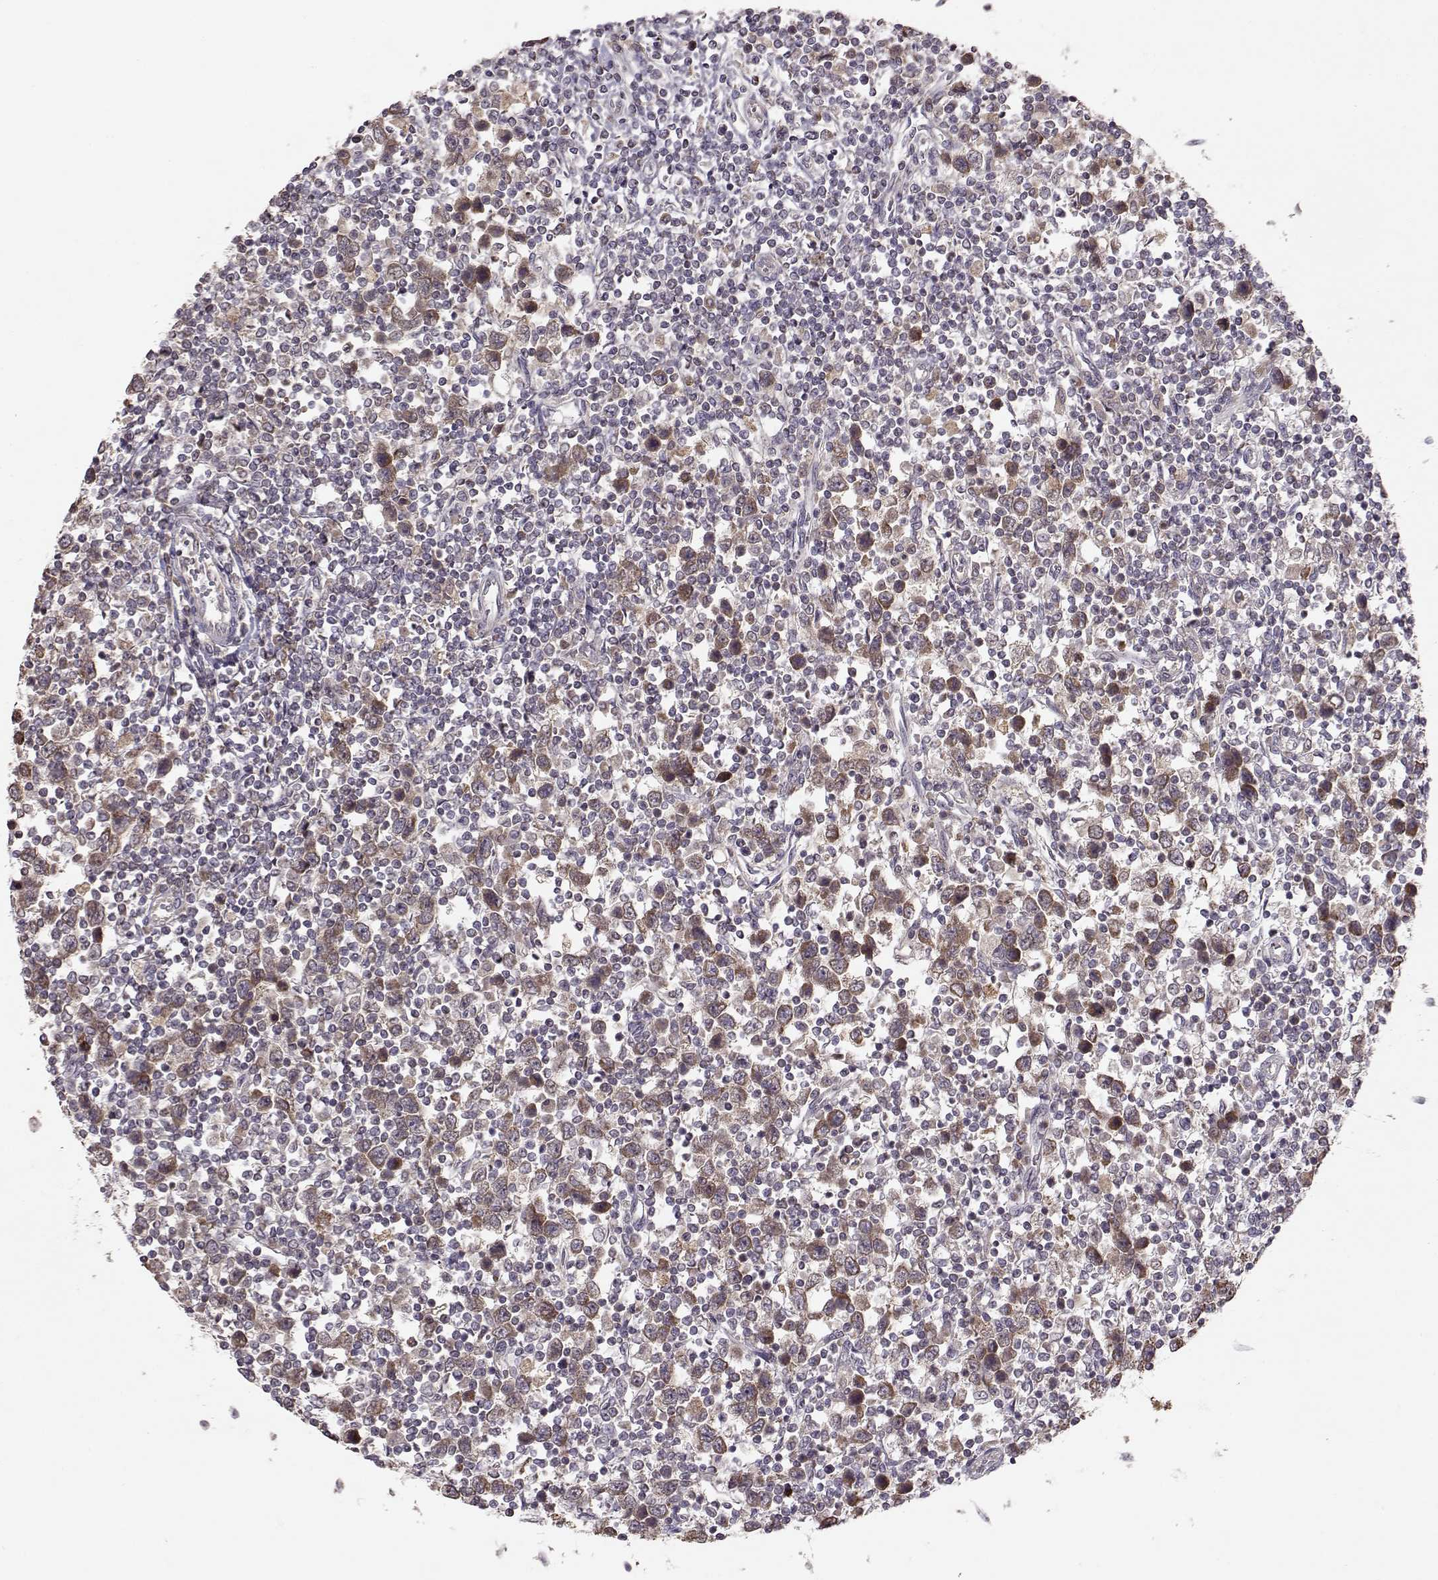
{"staining": {"intensity": "moderate", "quantity": ">75%", "location": "cytoplasmic/membranous"}, "tissue": "testis cancer", "cell_type": "Tumor cells", "image_type": "cancer", "snomed": [{"axis": "morphology", "description": "Normal tissue, NOS"}, {"axis": "morphology", "description": "Seminoma, NOS"}, {"axis": "topography", "description": "Testis"}, {"axis": "topography", "description": "Epididymis"}], "caption": "Immunohistochemical staining of human seminoma (testis) exhibits medium levels of moderate cytoplasmic/membranous expression in approximately >75% of tumor cells. The staining was performed using DAB (3,3'-diaminobenzidine), with brown indicating positive protein expression. Nuclei are stained blue with hematoxylin.", "gene": "CMTM3", "patient": {"sex": "male", "age": 34}}